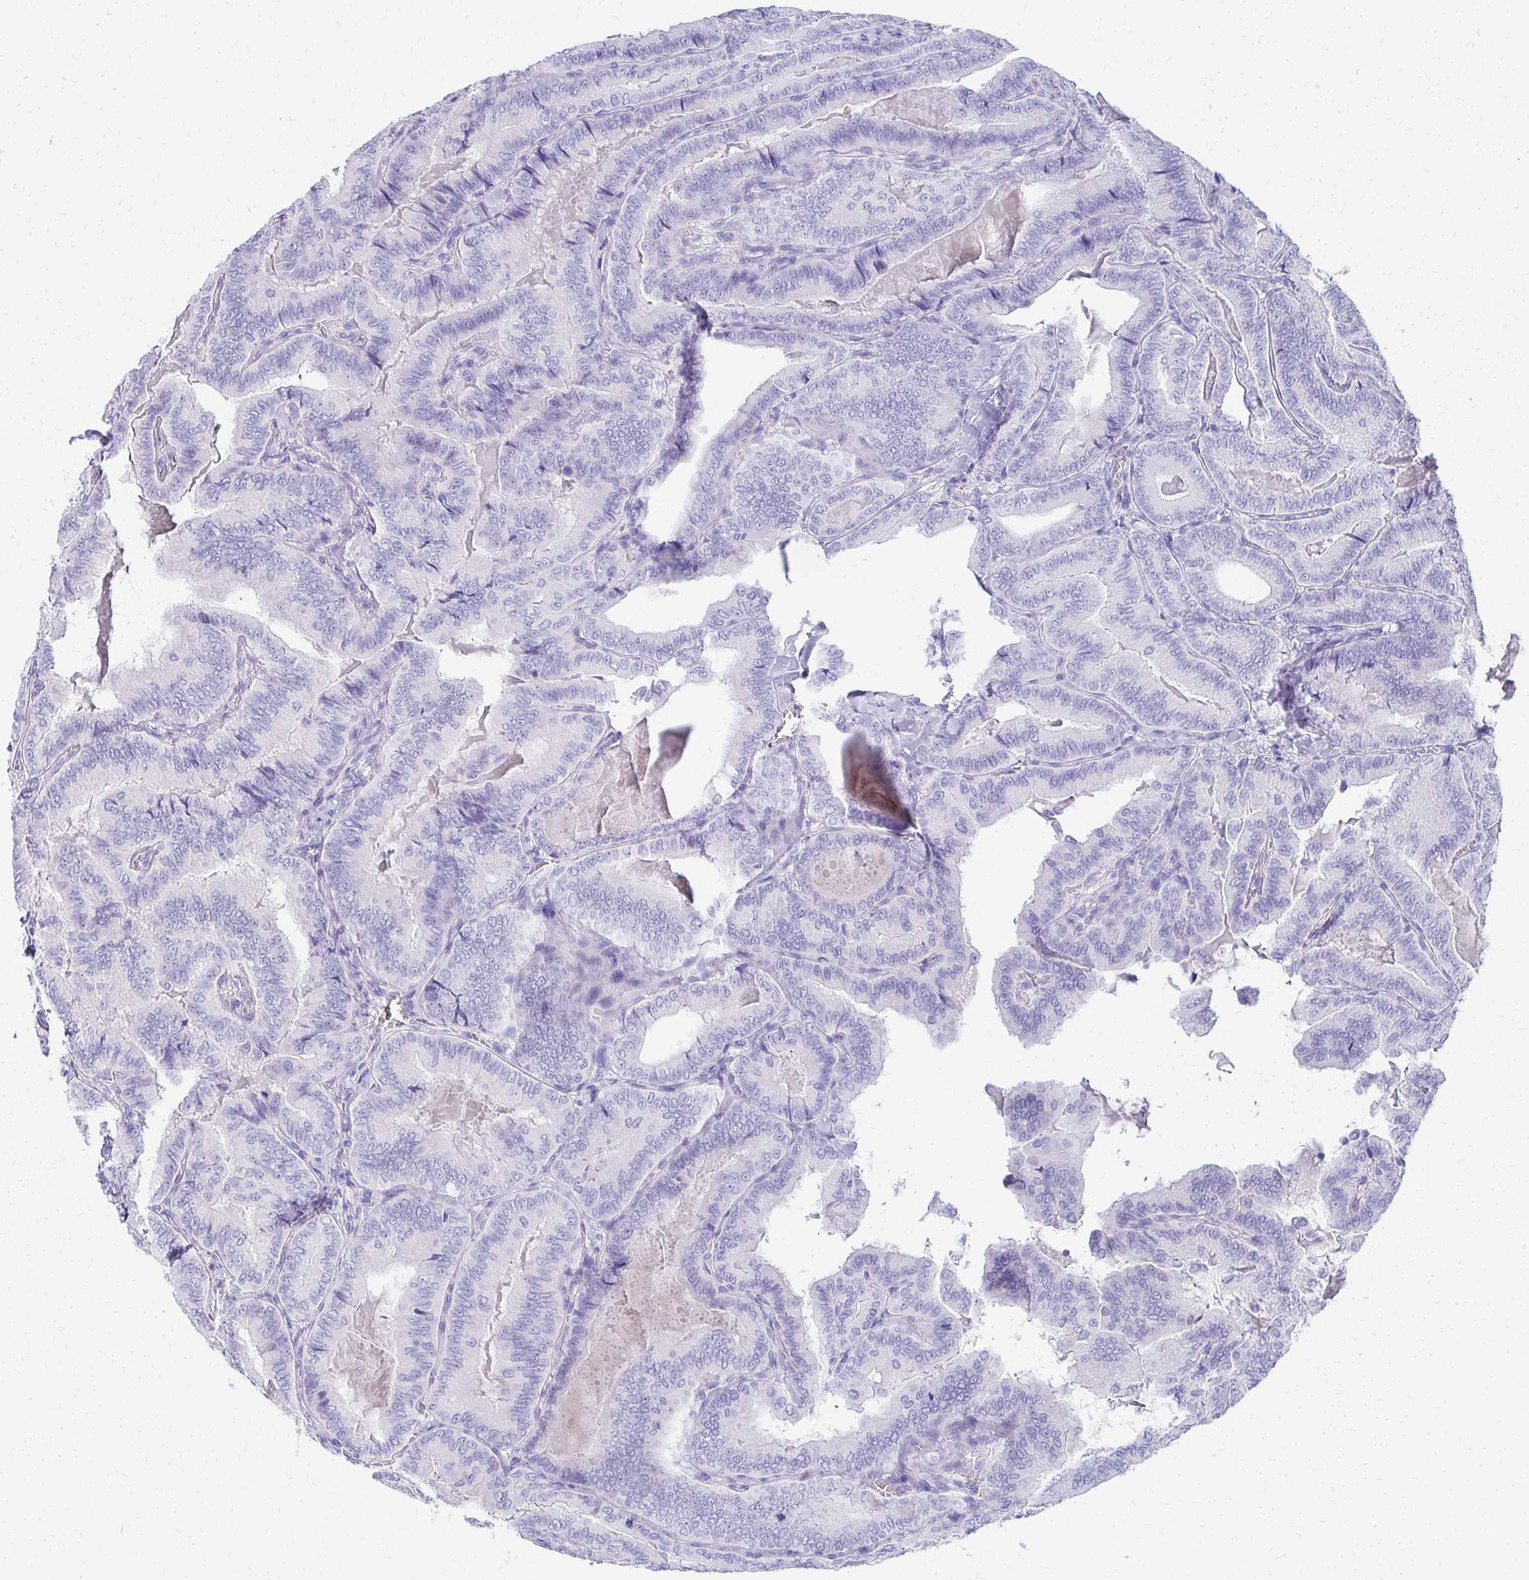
{"staining": {"intensity": "negative", "quantity": "none", "location": "none"}, "tissue": "thyroid cancer", "cell_type": "Tumor cells", "image_type": "cancer", "snomed": [{"axis": "morphology", "description": "Papillary adenocarcinoma, NOS"}, {"axis": "topography", "description": "Thyroid gland"}], "caption": "This is a image of IHC staining of thyroid papillary adenocarcinoma, which shows no expression in tumor cells. (Stains: DAB (3,3'-diaminobenzidine) IHC with hematoxylin counter stain, Microscopy: brightfield microscopy at high magnification).", "gene": "SEC14L3", "patient": {"sex": "male", "age": 61}}